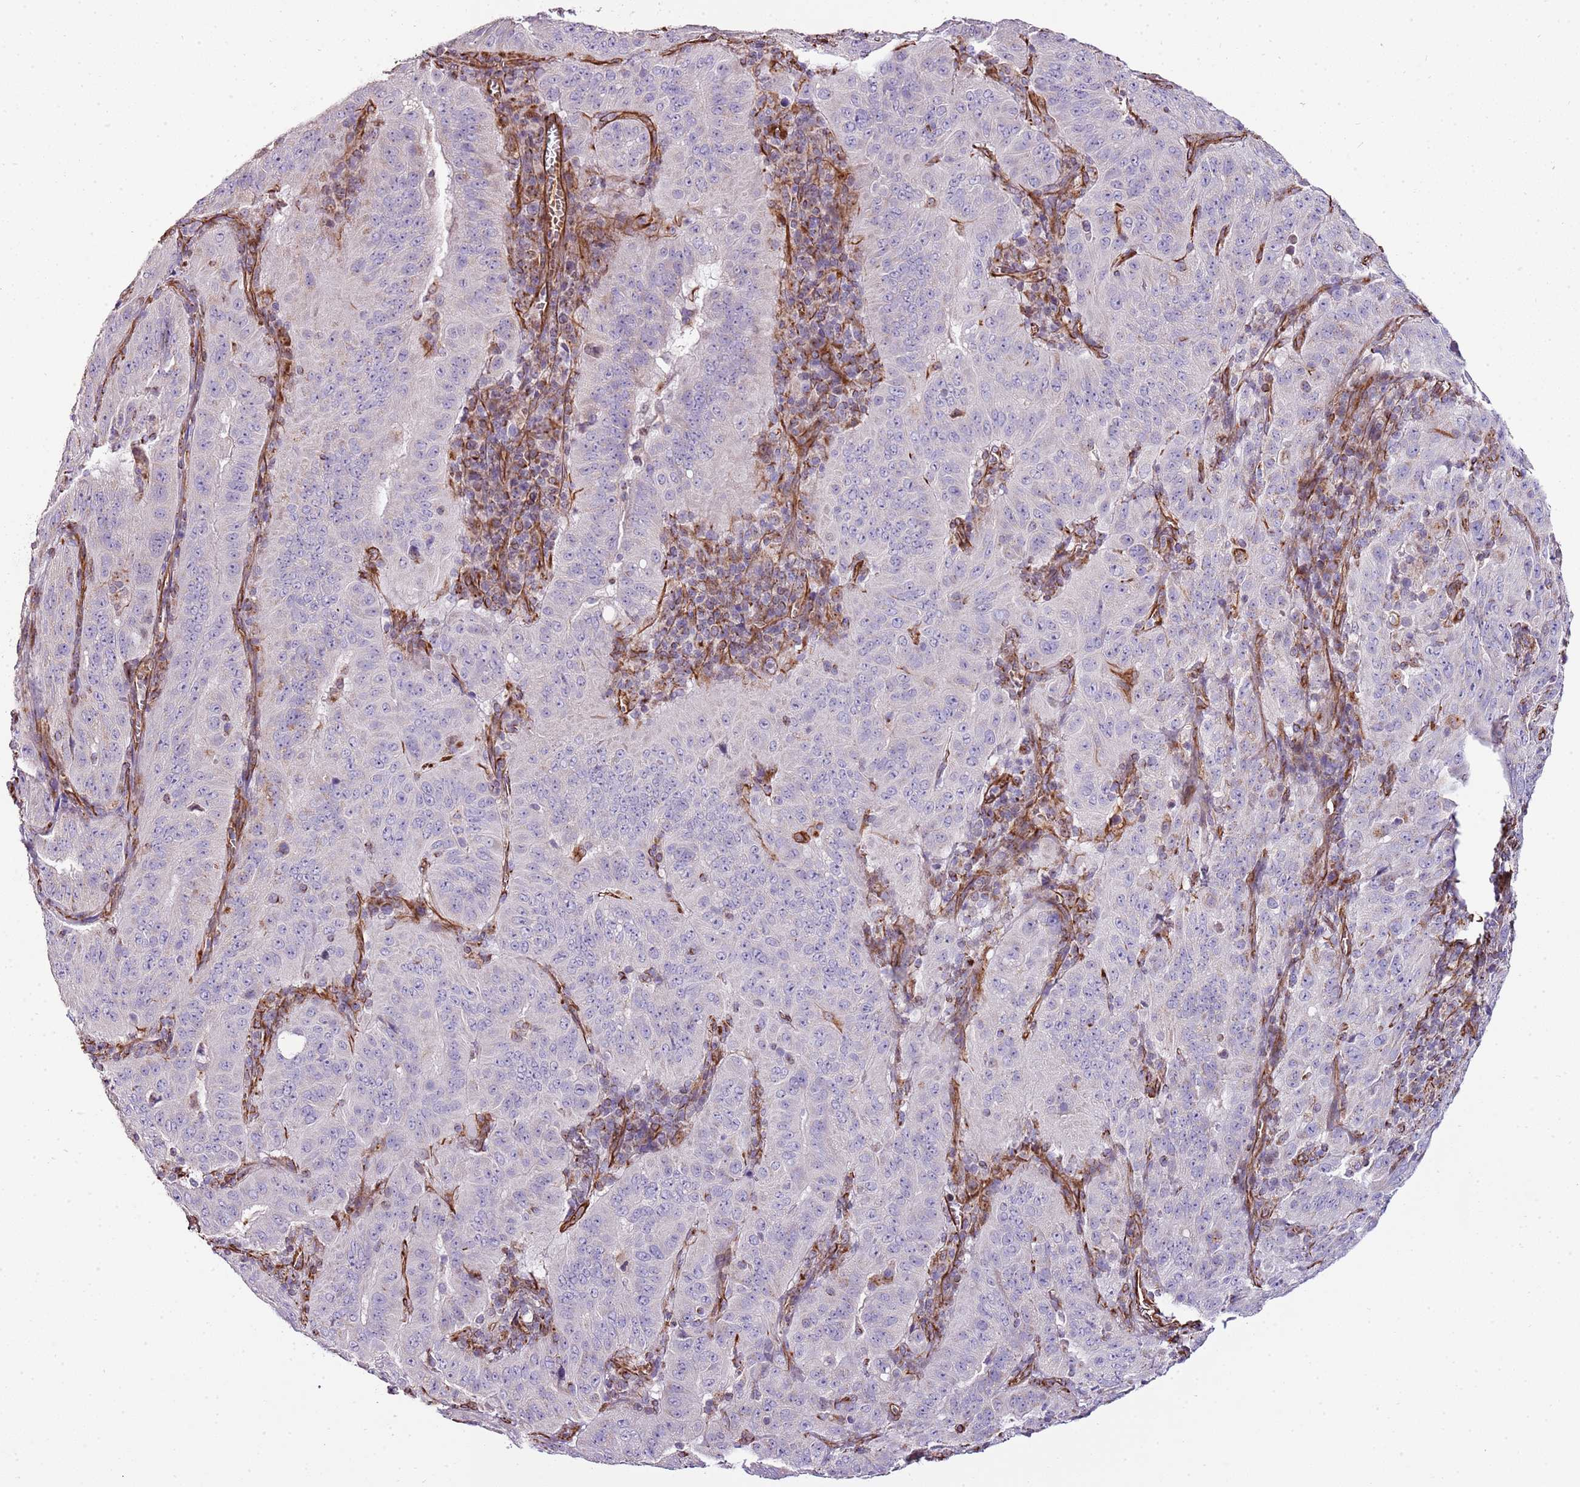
{"staining": {"intensity": "negative", "quantity": "none", "location": "none"}, "tissue": "pancreatic cancer", "cell_type": "Tumor cells", "image_type": "cancer", "snomed": [{"axis": "morphology", "description": "Adenocarcinoma, NOS"}, {"axis": "topography", "description": "Pancreas"}], "caption": "DAB immunohistochemical staining of human pancreatic adenocarcinoma demonstrates no significant positivity in tumor cells.", "gene": "ZNF786", "patient": {"sex": "male", "age": 63}}